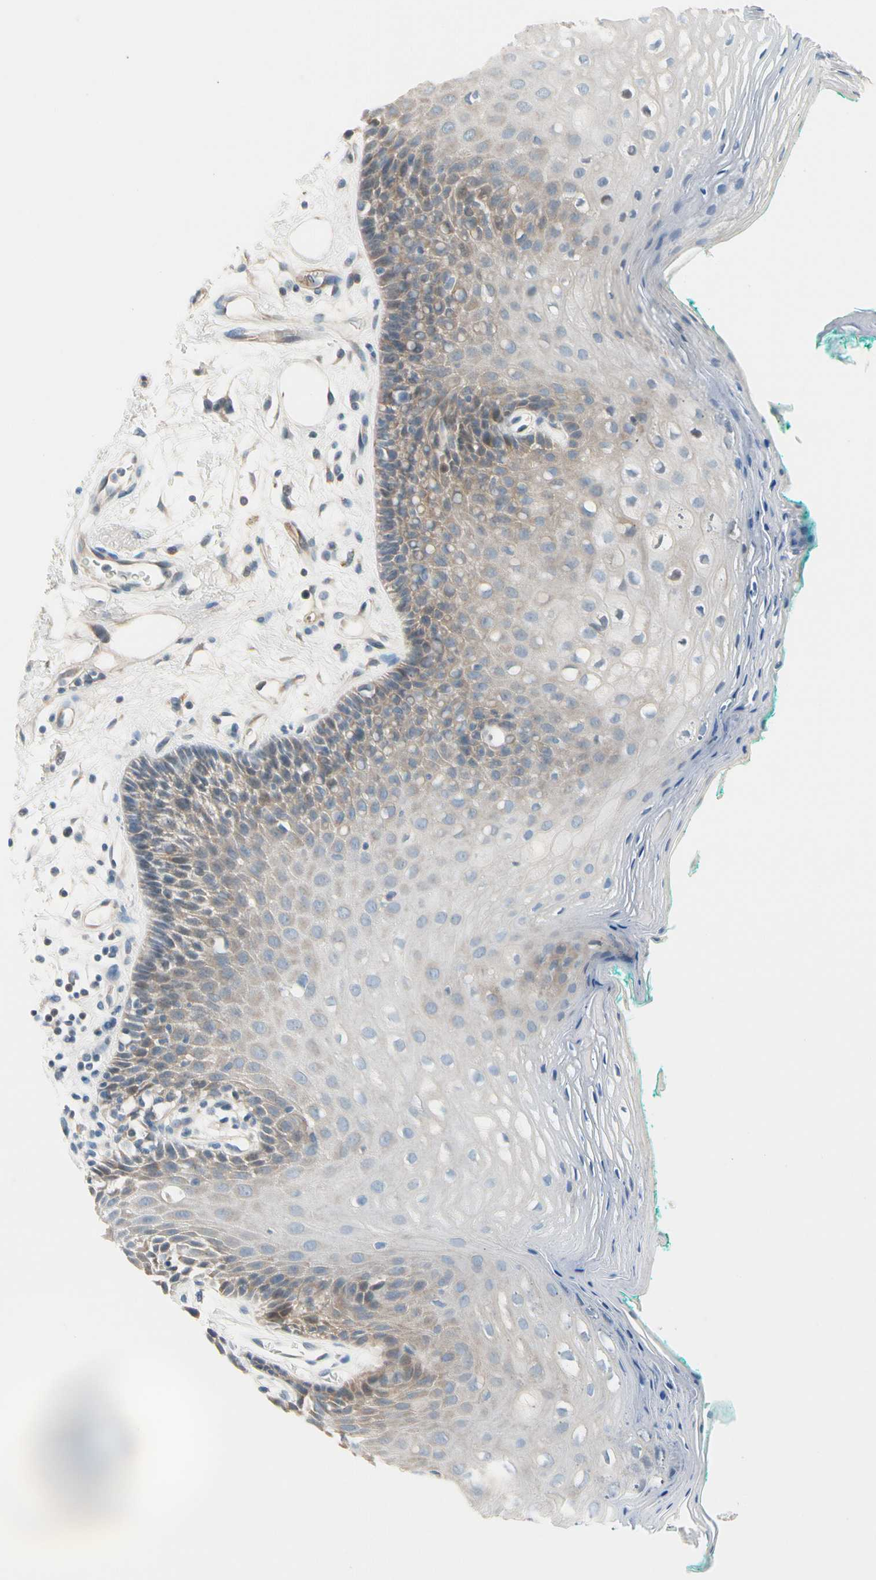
{"staining": {"intensity": "negative", "quantity": "none", "location": "none"}, "tissue": "oral mucosa", "cell_type": "Squamous epithelial cells", "image_type": "normal", "snomed": [{"axis": "morphology", "description": "Normal tissue, NOS"}, {"axis": "topography", "description": "Skeletal muscle"}, {"axis": "topography", "description": "Oral tissue"}, {"axis": "topography", "description": "Peripheral nerve tissue"}], "caption": "Immunohistochemistry micrograph of unremarkable oral mucosa: oral mucosa stained with DAB demonstrates no significant protein staining in squamous epithelial cells.", "gene": "CFAP36", "patient": {"sex": "female", "age": 84}}